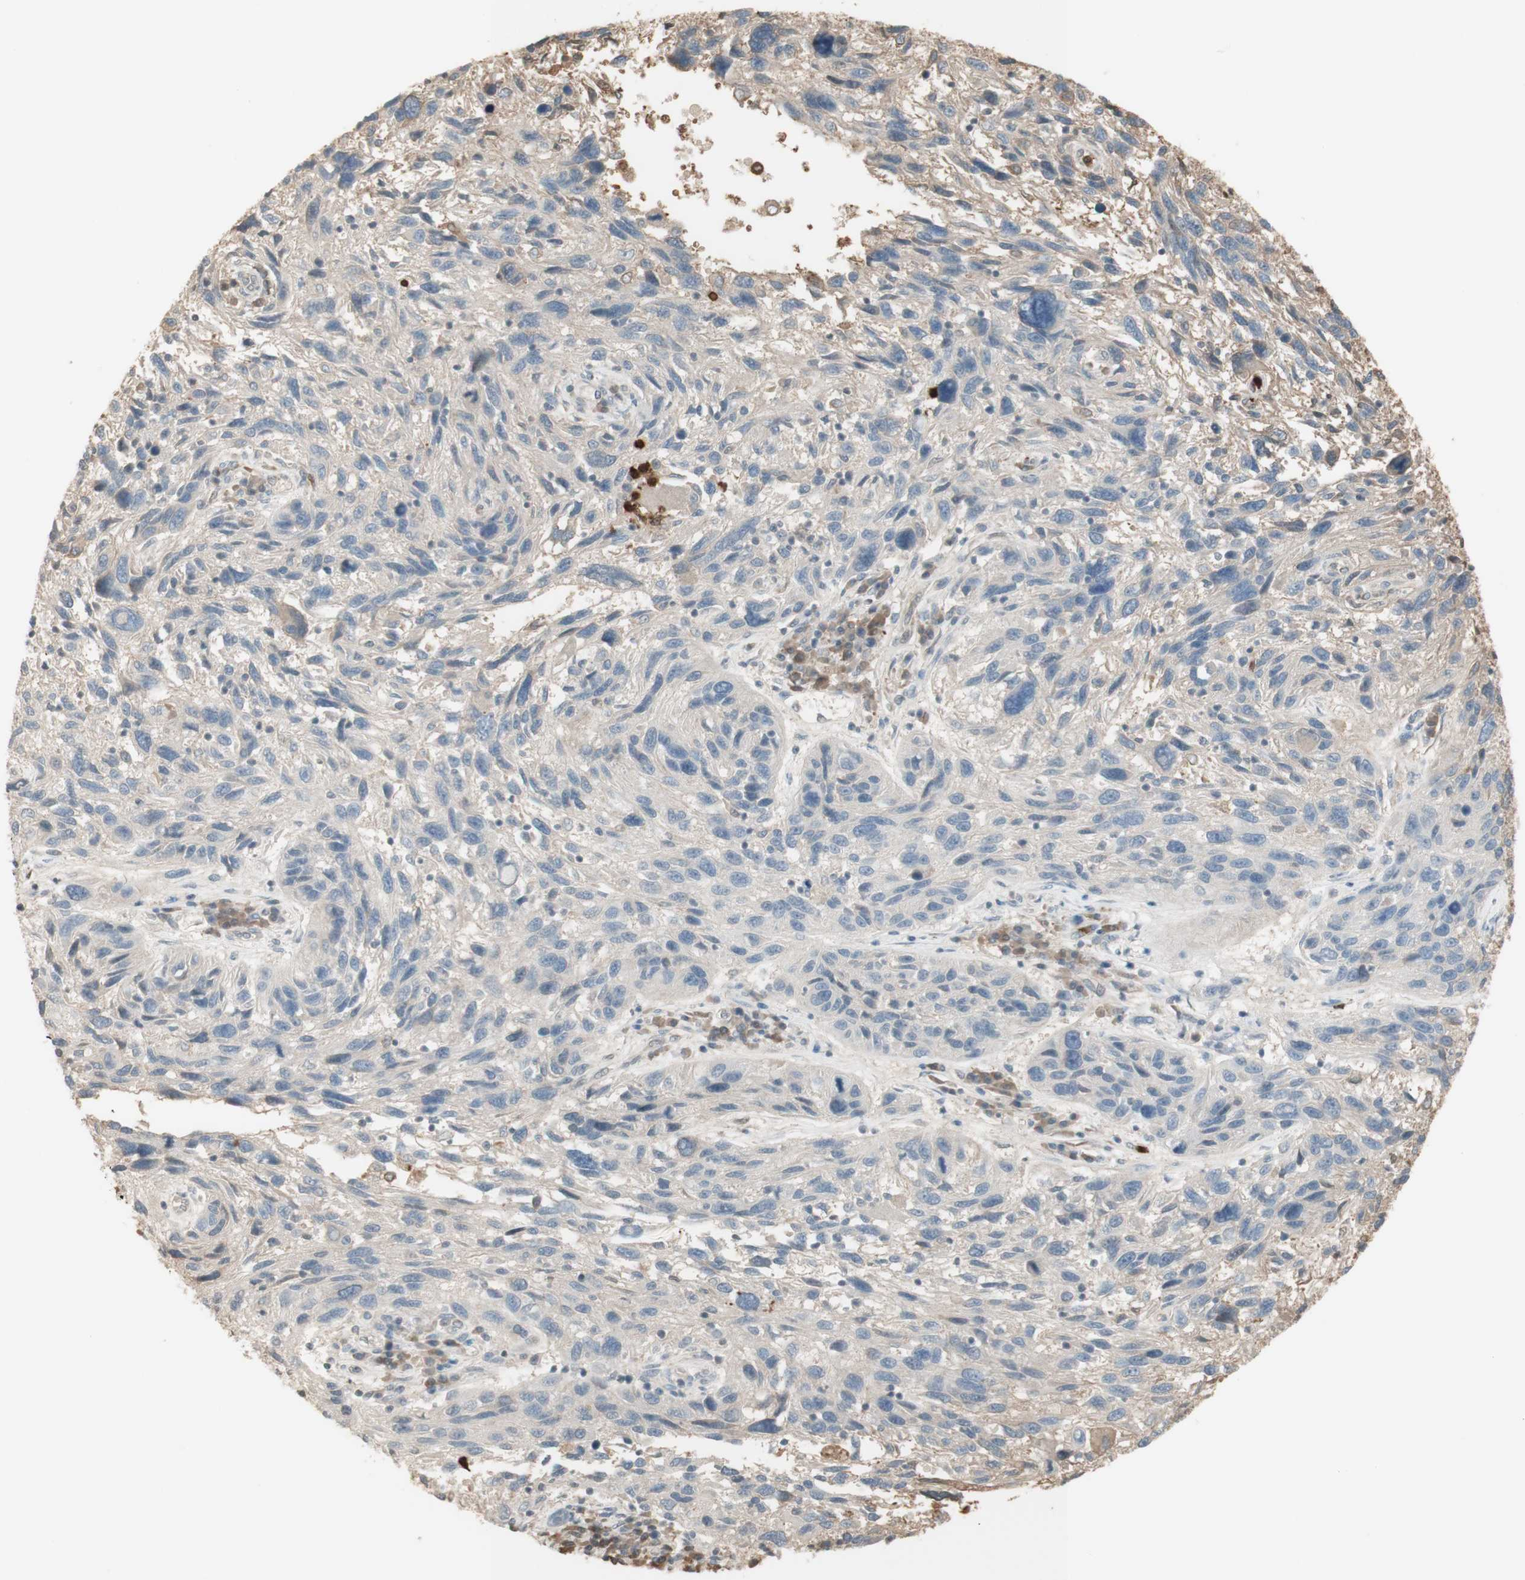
{"staining": {"intensity": "weak", "quantity": "<25%", "location": "cytoplasmic/membranous"}, "tissue": "melanoma", "cell_type": "Tumor cells", "image_type": "cancer", "snomed": [{"axis": "morphology", "description": "Malignant melanoma, NOS"}, {"axis": "topography", "description": "Skin"}], "caption": "The micrograph demonstrates no staining of tumor cells in malignant melanoma. (Immunohistochemistry (ihc), brightfield microscopy, high magnification).", "gene": "NID1", "patient": {"sex": "male", "age": 53}}